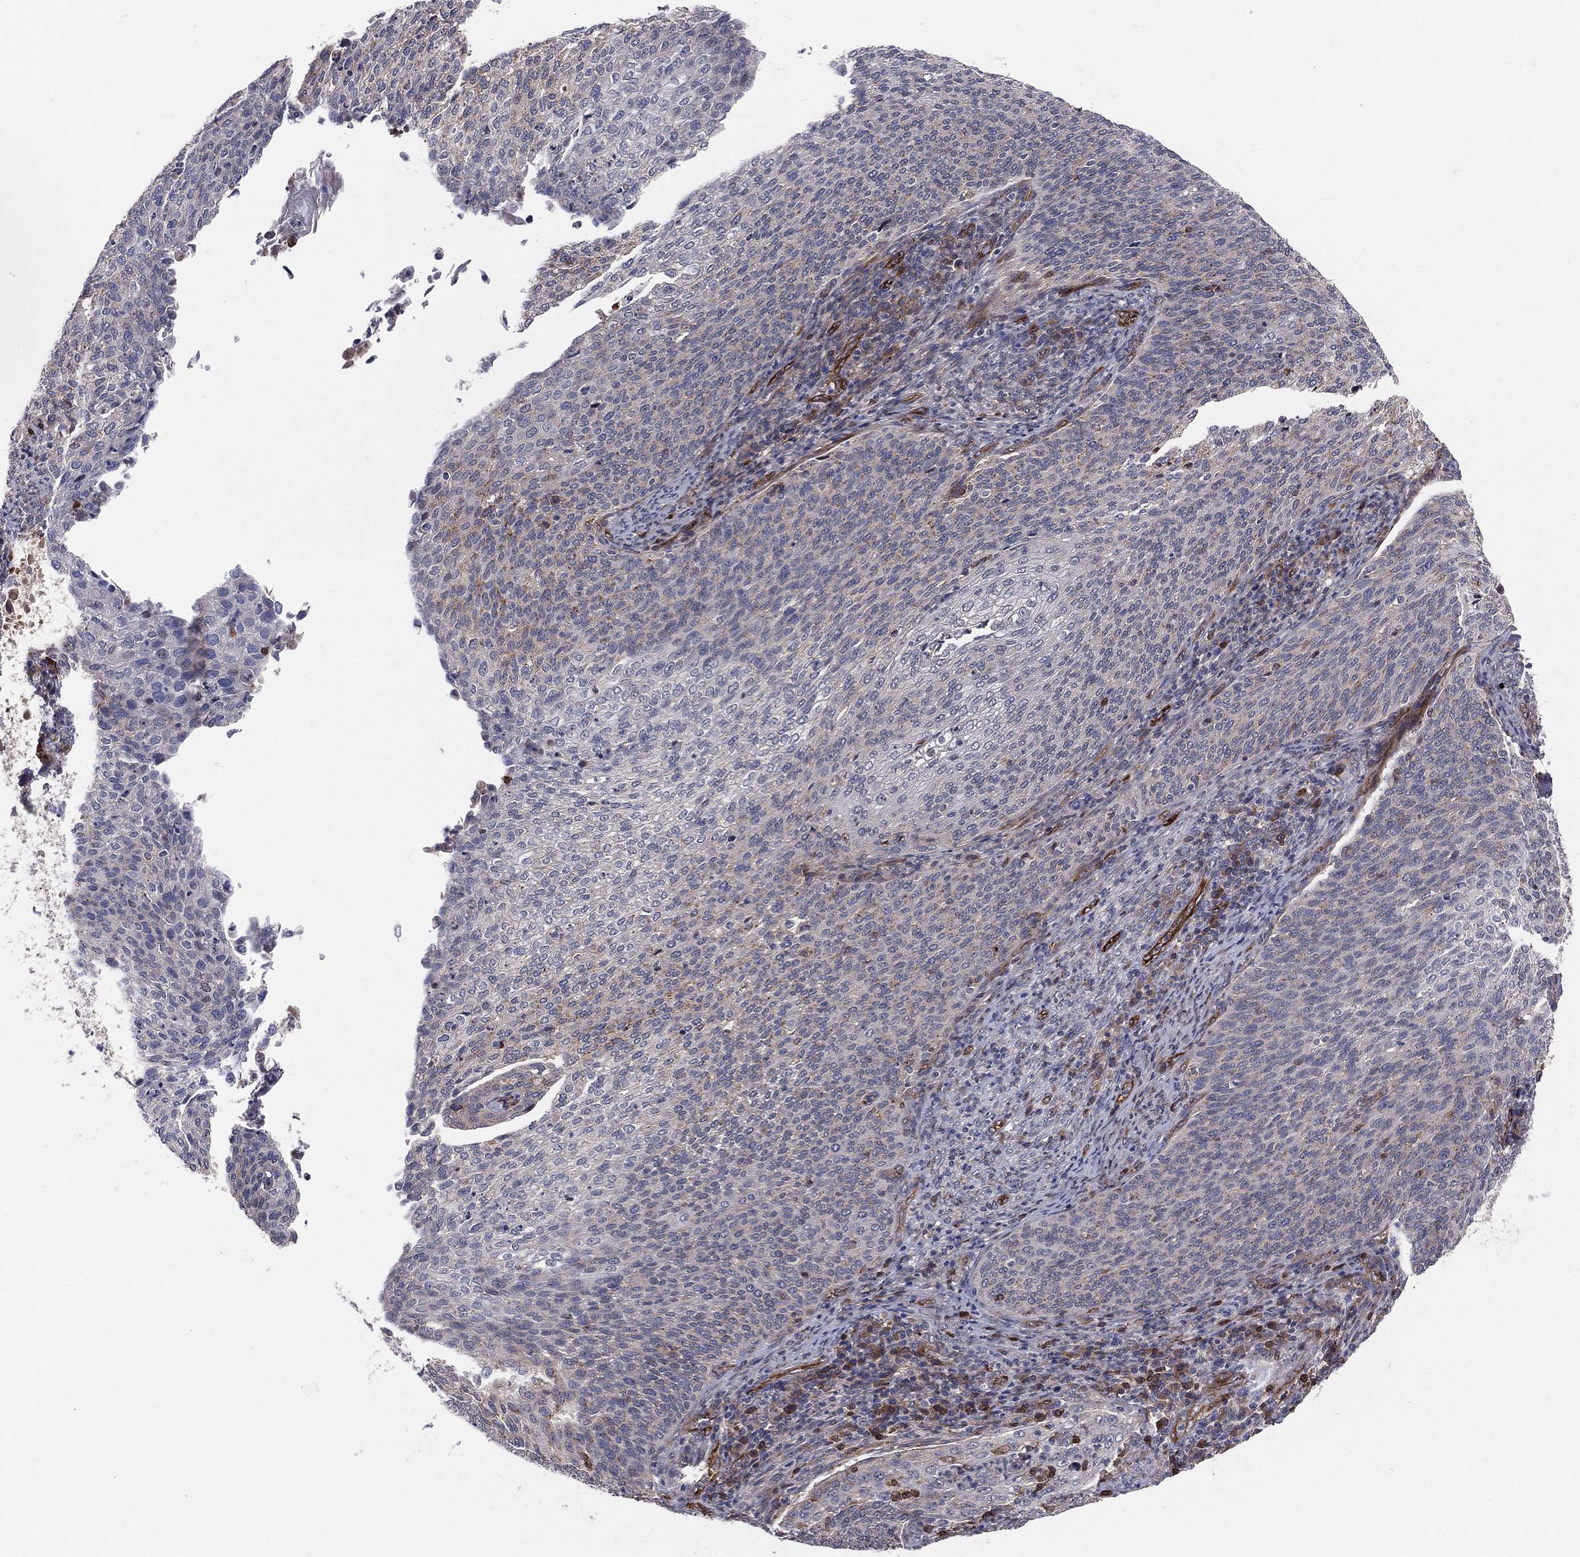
{"staining": {"intensity": "negative", "quantity": "none", "location": "none"}, "tissue": "cervical cancer", "cell_type": "Tumor cells", "image_type": "cancer", "snomed": [{"axis": "morphology", "description": "Squamous cell carcinoma, NOS"}, {"axis": "topography", "description": "Cervix"}], "caption": "High power microscopy micrograph of an immunohistochemistry (IHC) histopathology image of squamous cell carcinoma (cervical), revealing no significant expression in tumor cells. (DAB (3,3'-diaminobenzidine) immunohistochemistry, high magnification).", "gene": "ENTPD1", "patient": {"sex": "female", "age": 52}}